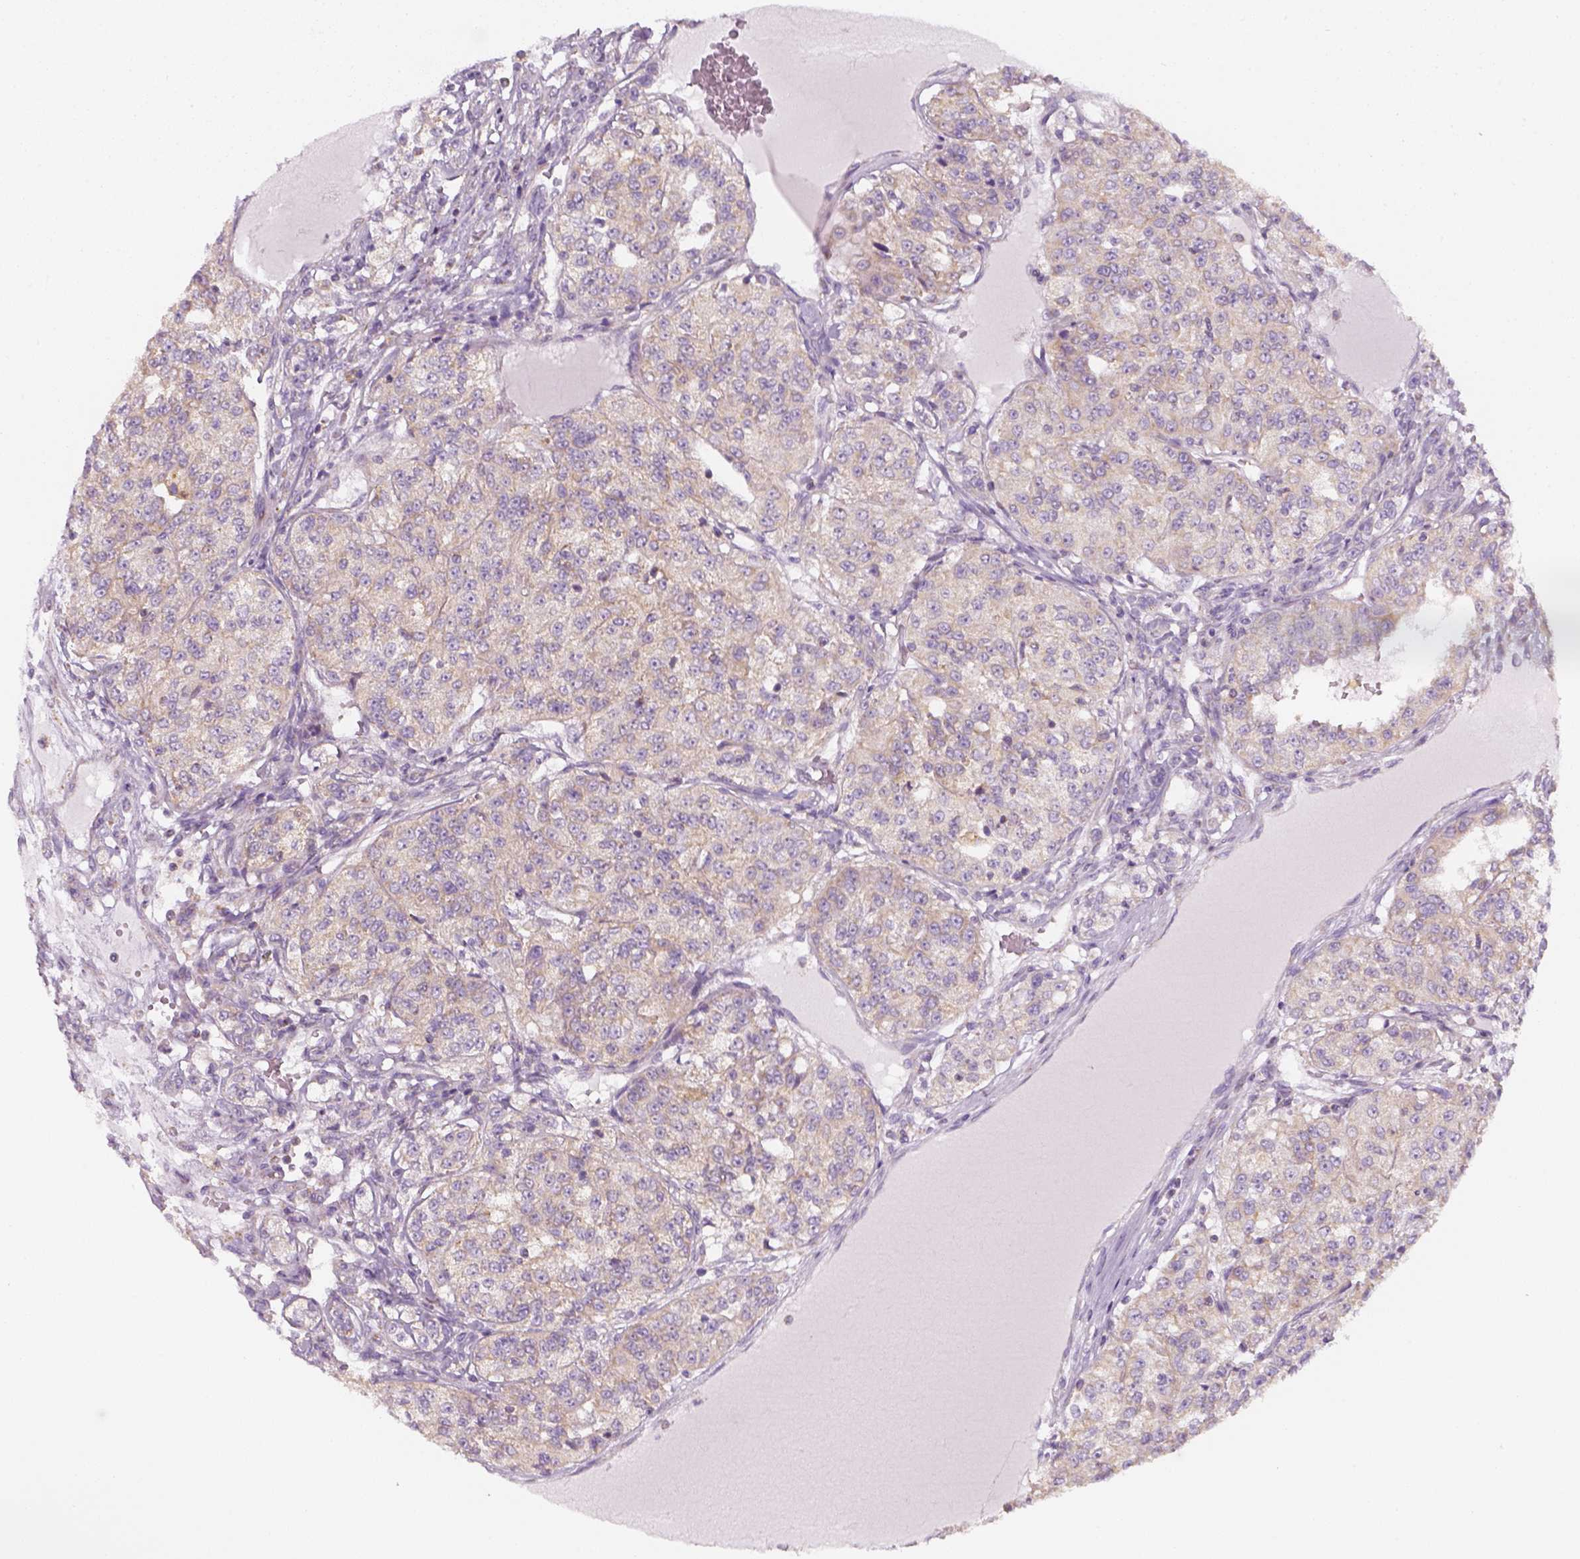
{"staining": {"intensity": "weak", "quantity": "25%-75%", "location": "cytoplasmic/membranous"}, "tissue": "renal cancer", "cell_type": "Tumor cells", "image_type": "cancer", "snomed": [{"axis": "morphology", "description": "Adenocarcinoma, NOS"}, {"axis": "topography", "description": "Kidney"}], "caption": "The photomicrograph displays staining of renal adenocarcinoma, revealing weak cytoplasmic/membranous protein staining (brown color) within tumor cells.", "gene": "AWAT2", "patient": {"sex": "female", "age": 63}}